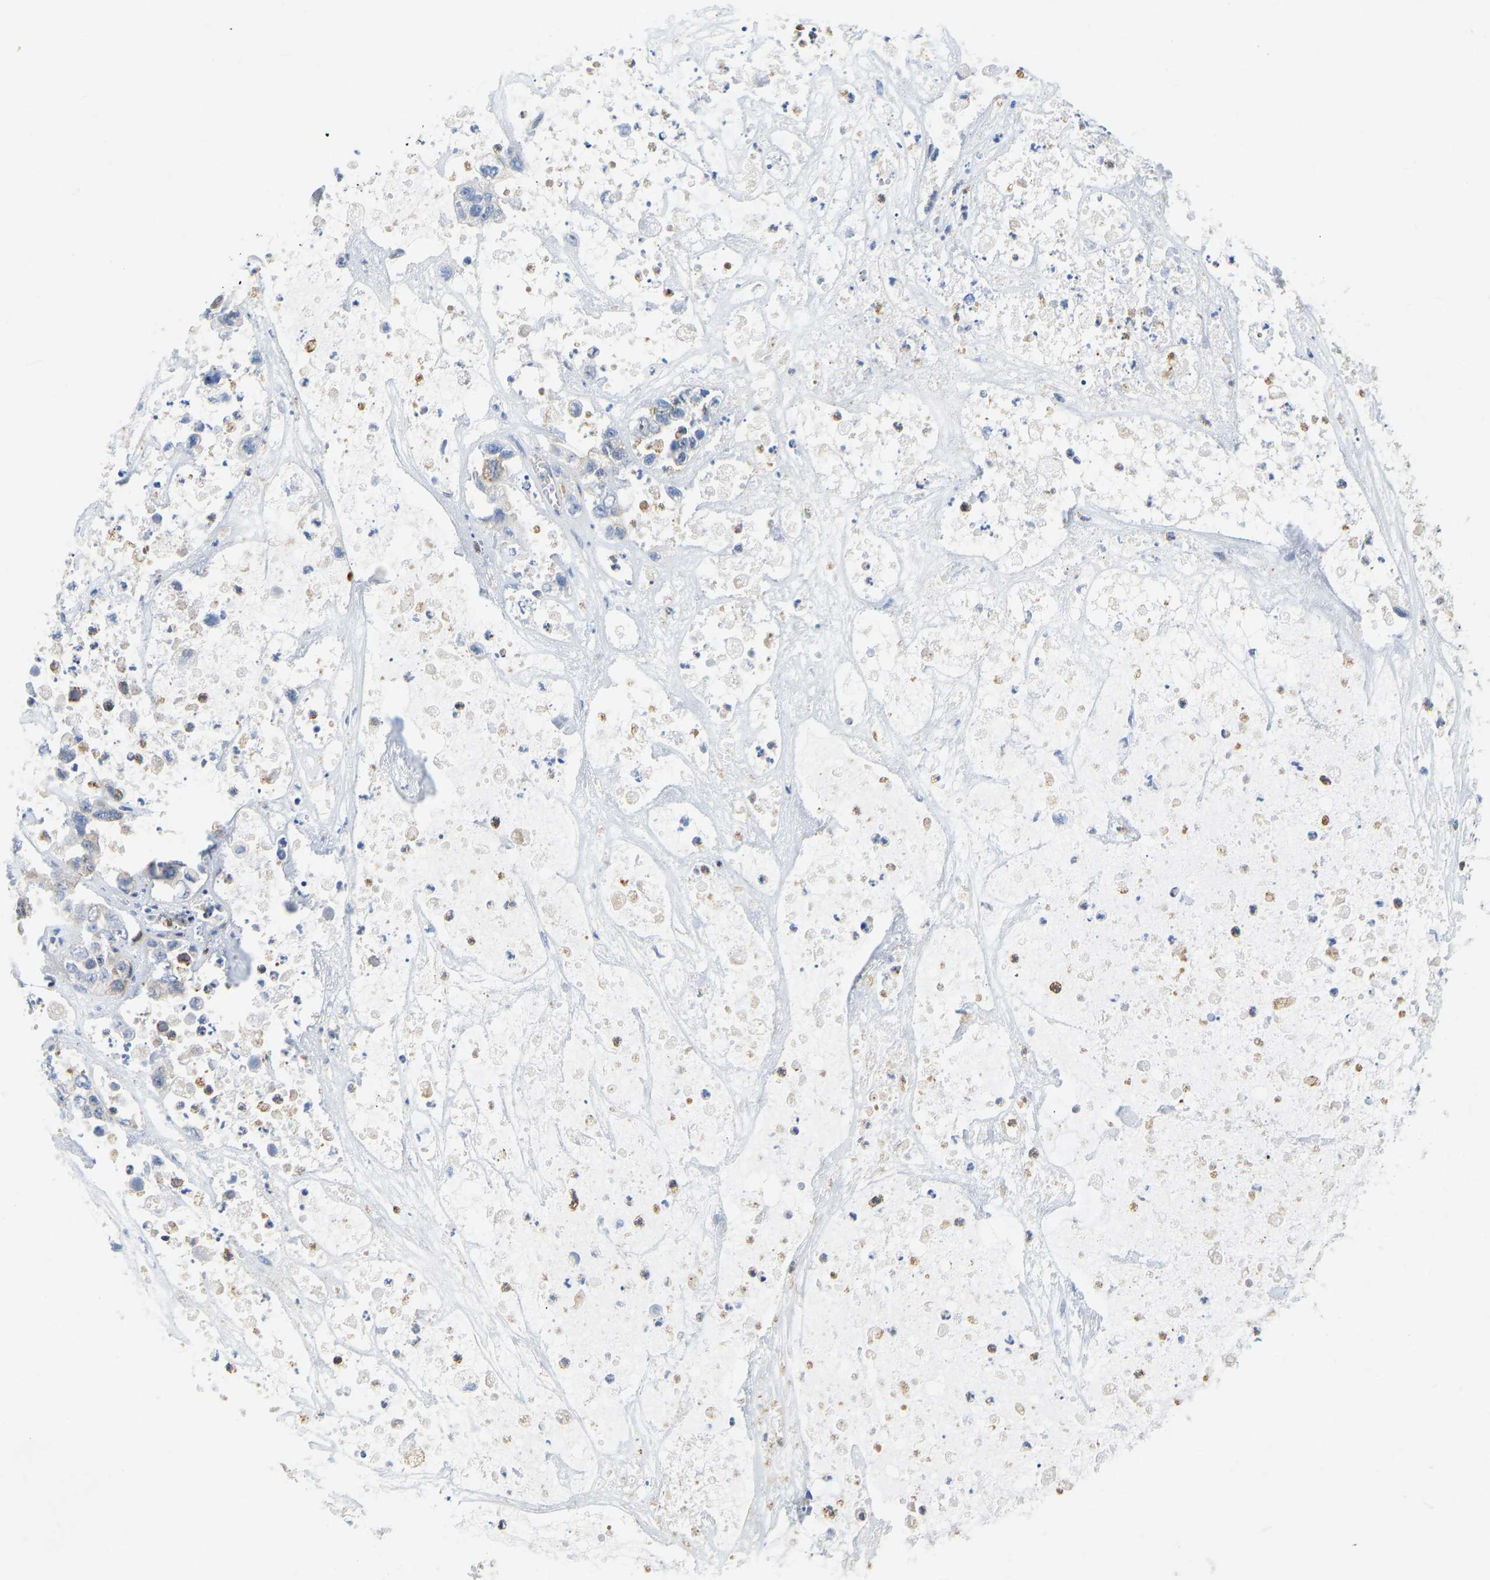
{"staining": {"intensity": "moderate", "quantity": "<25%", "location": "cytoplasmic/membranous"}, "tissue": "pancreatic cancer", "cell_type": "Tumor cells", "image_type": "cancer", "snomed": [{"axis": "morphology", "description": "Adenocarcinoma, NOS"}, {"axis": "topography", "description": "Pancreas"}], "caption": "This micrograph demonstrates IHC staining of human adenocarcinoma (pancreatic), with low moderate cytoplasmic/membranous staining in about <25% of tumor cells.", "gene": "HDAC5", "patient": {"sex": "female", "age": 78}}